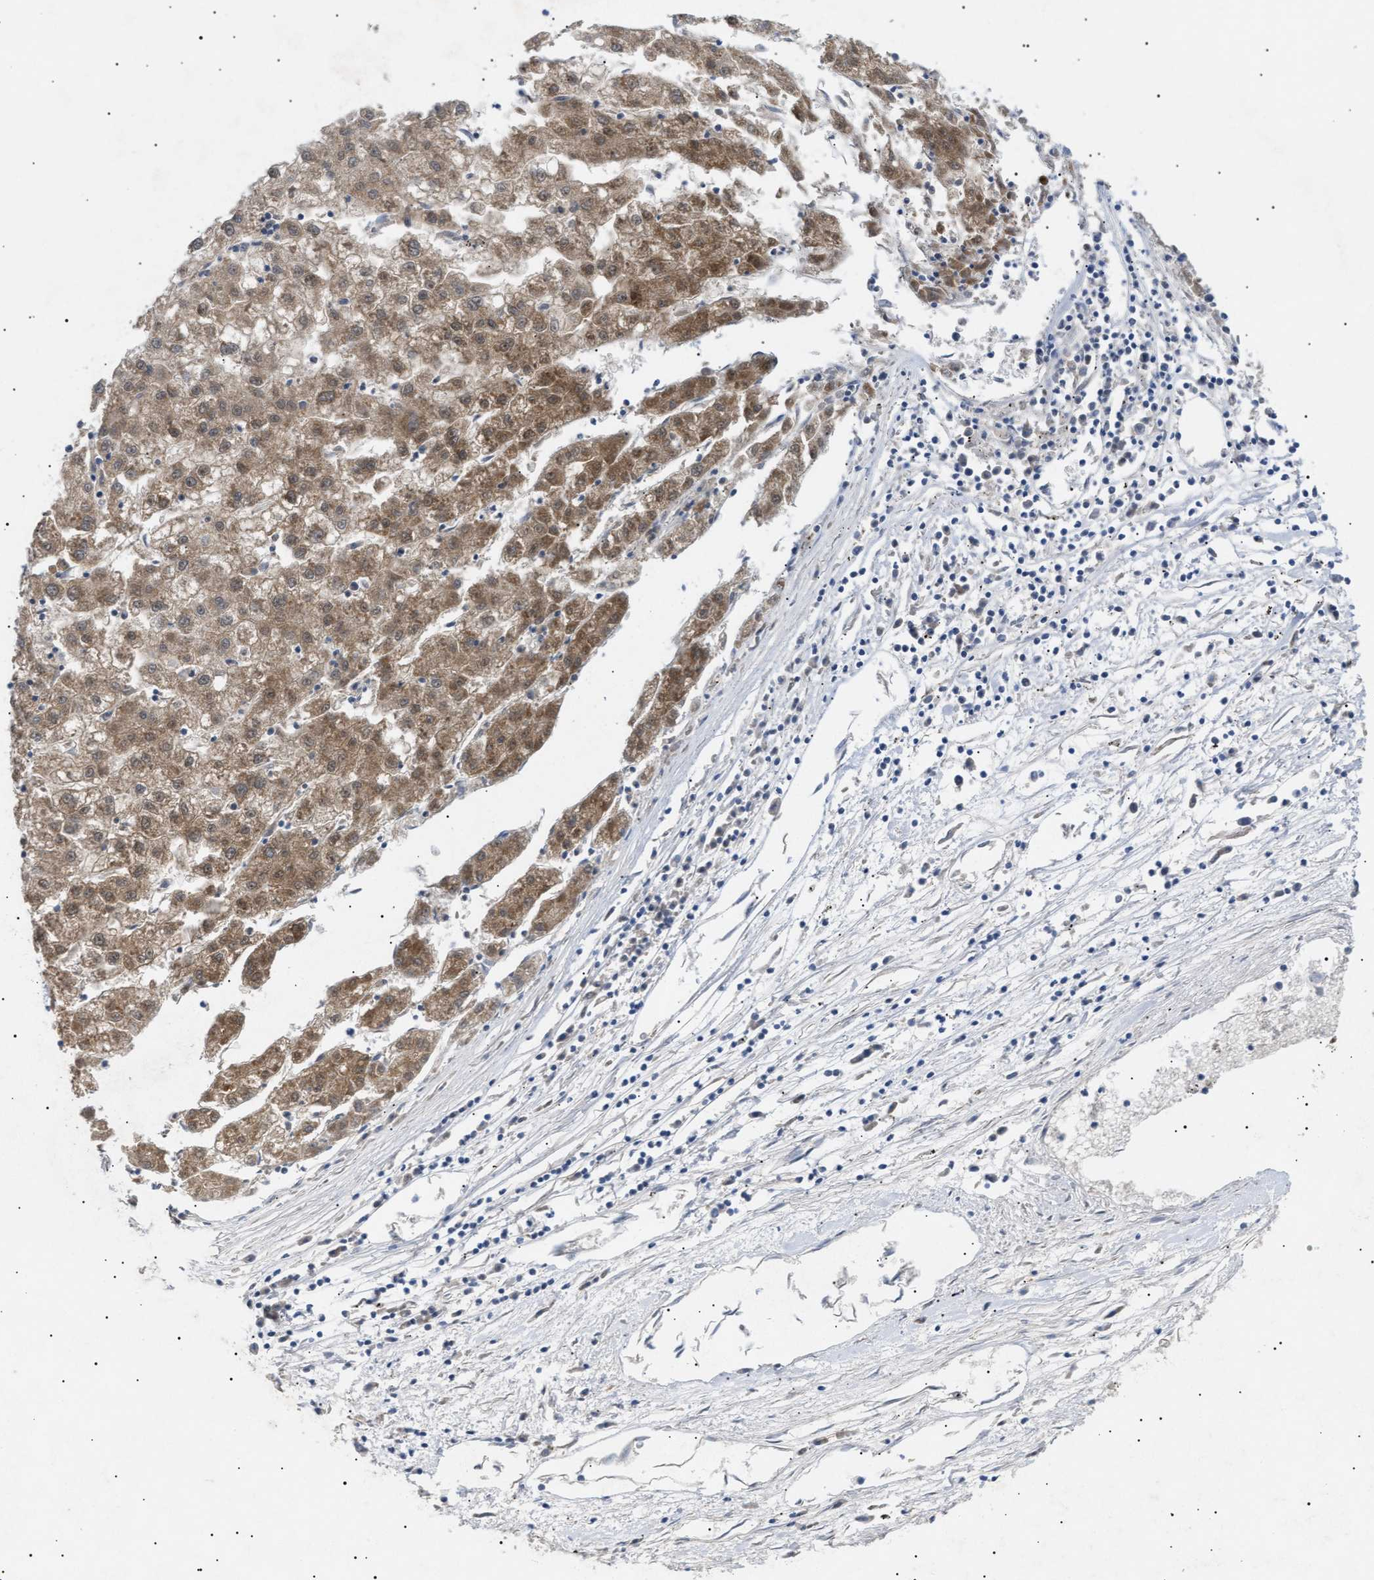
{"staining": {"intensity": "moderate", "quantity": ">75%", "location": "cytoplasmic/membranous"}, "tissue": "liver cancer", "cell_type": "Tumor cells", "image_type": "cancer", "snomed": [{"axis": "morphology", "description": "Carcinoma, Hepatocellular, NOS"}, {"axis": "topography", "description": "Liver"}], "caption": "A high-resolution photomicrograph shows immunohistochemistry staining of liver hepatocellular carcinoma, which shows moderate cytoplasmic/membranous positivity in approximately >75% of tumor cells. (DAB (3,3'-diaminobenzidine) = brown stain, brightfield microscopy at high magnification).", "gene": "SIRT5", "patient": {"sex": "male", "age": 72}}